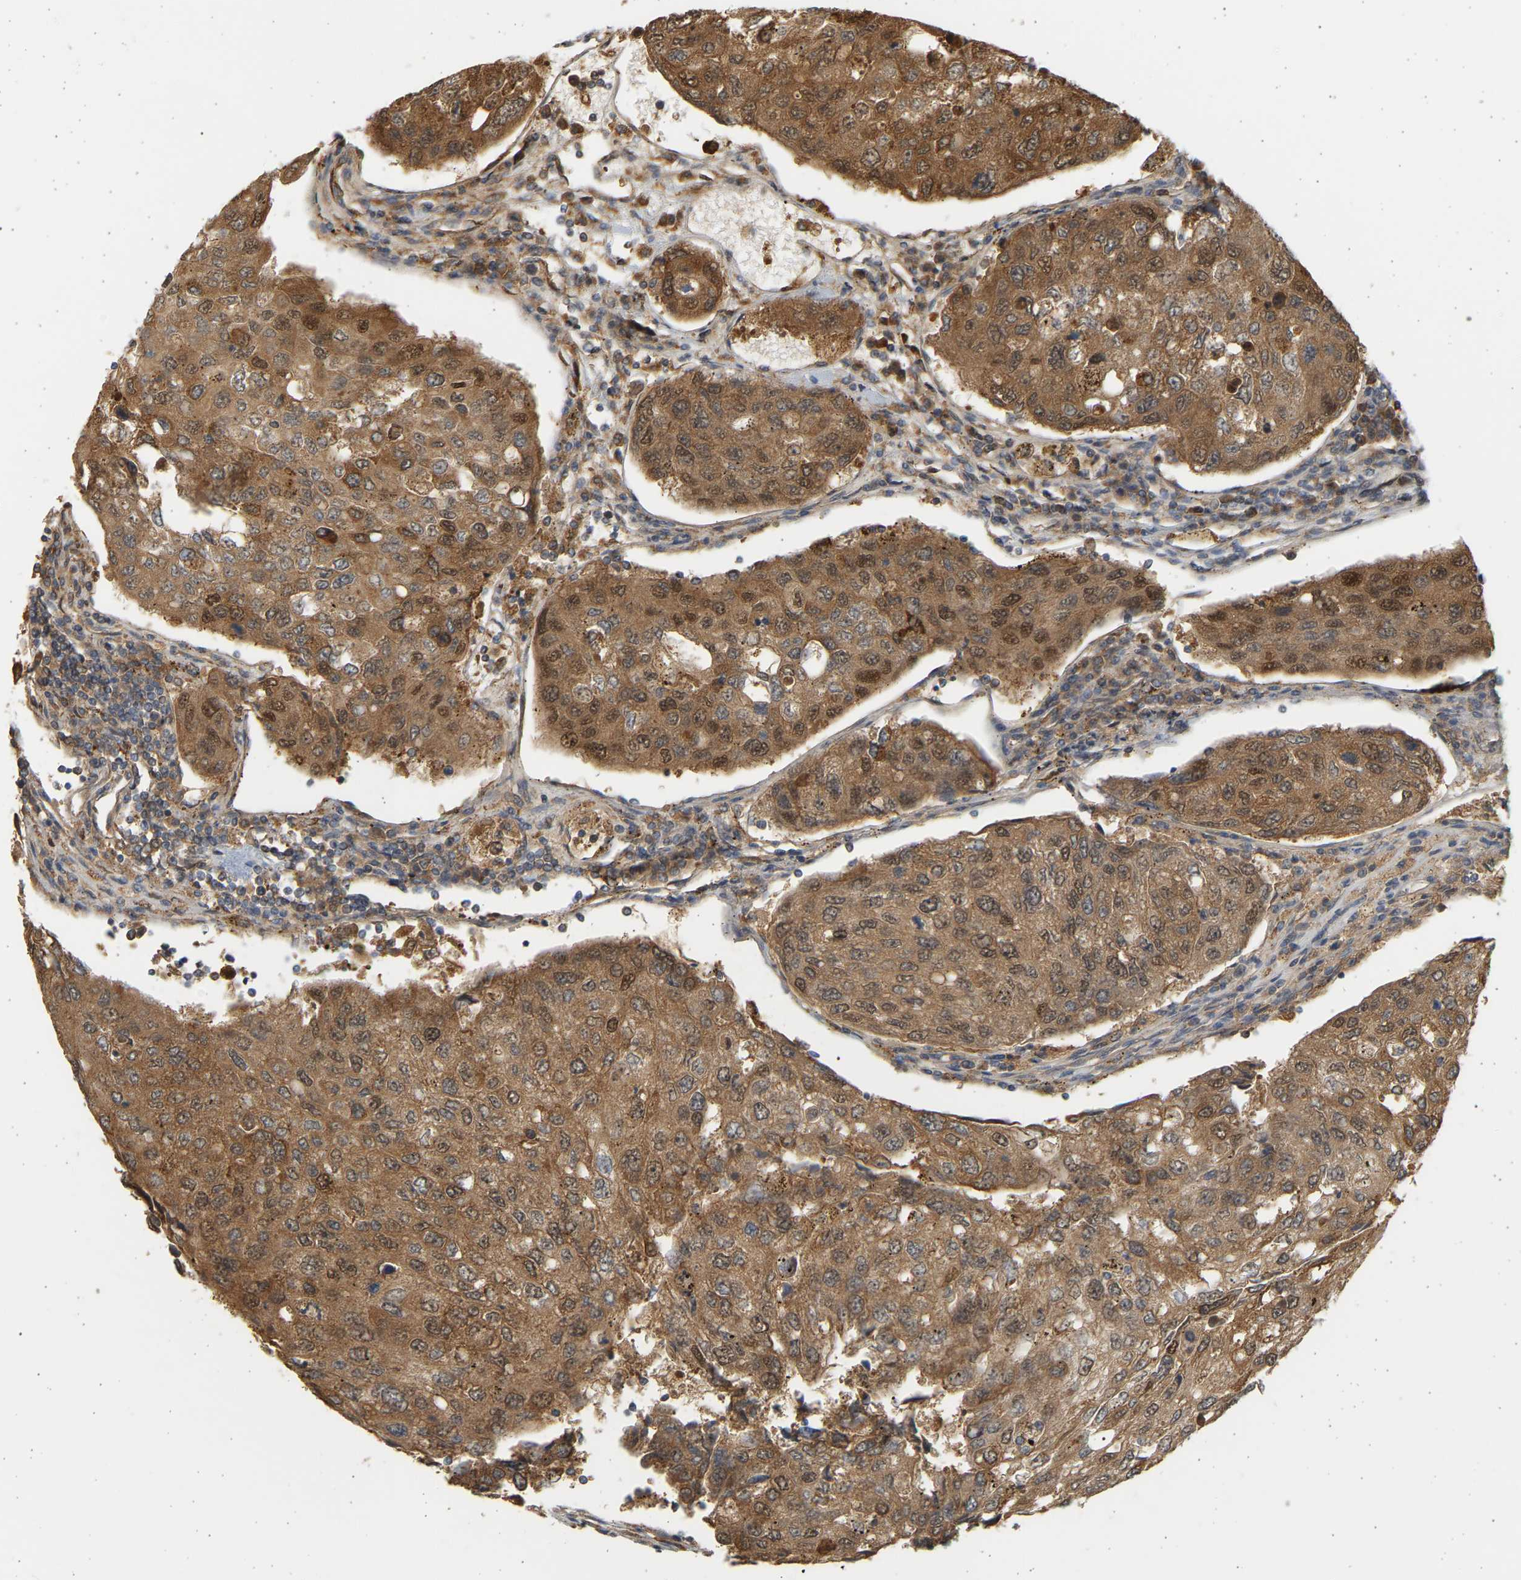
{"staining": {"intensity": "moderate", "quantity": ">75%", "location": "cytoplasmic/membranous,nuclear"}, "tissue": "urothelial cancer", "cell_type": "Tumor cells", "image_type": "cancer", "snomed": [{"axis": "morphology", "description": "Urothelial carcinoma, High grade"}, {"axis": "topography", "description": "Lymph node"}, {"axis": "topography", "description": "Urinary bladder"}], "caption": "Moderate cytoplasmic/membranous and nuclear positivity for a protein is identified in about >75% of tumor cells of urothelial cancer using immunohistochemistry (IHC).", "gene": "B4GALT6", "patient": {"sex": "male", "age": 51}}